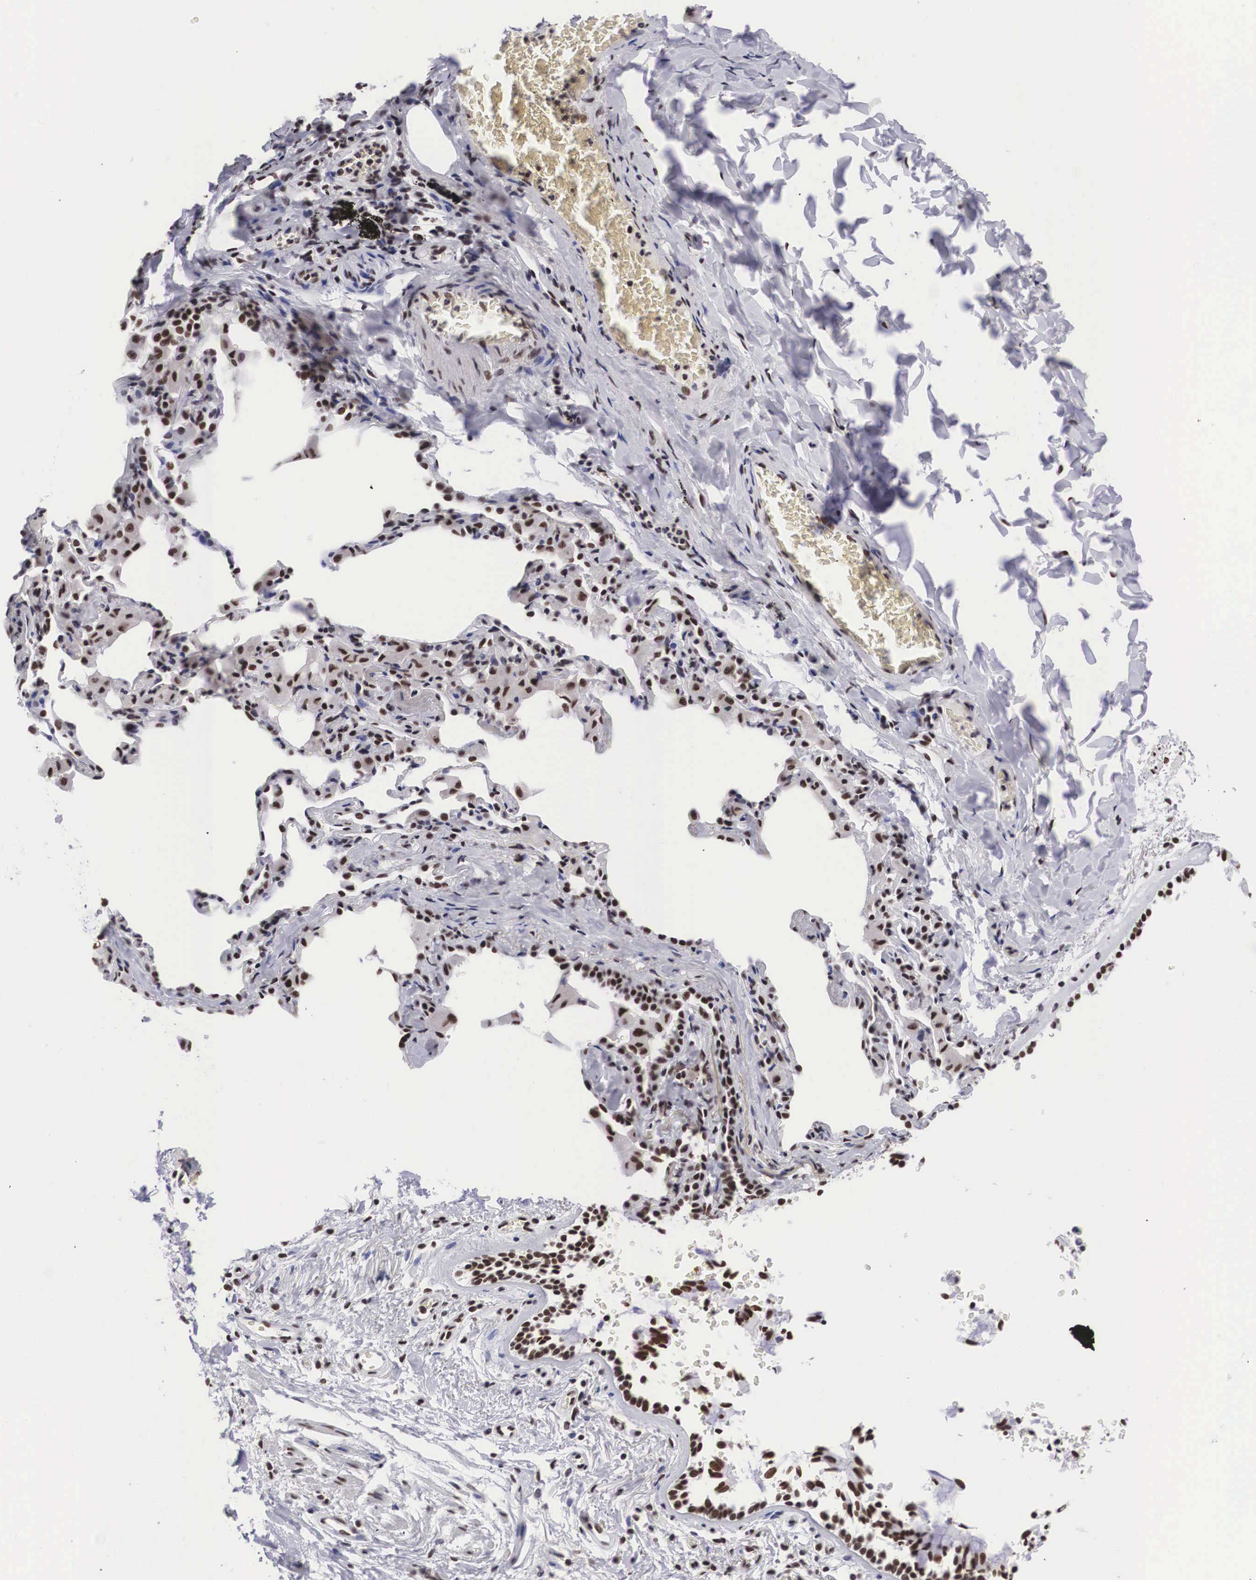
{"staining": {"intensity": "strong", "quantity": ">75%", "location": "nuclear"}, "tissue": "bronchus", "cell_type": "Respiratory epithelial cells", "image_type": "normal", "snomed": [{"axis": "morphology", "description": "Normal tissue, NOS"}, {"axis": "topography", "description": "Lung"}], "caption": "Bronchus was stained to show a protein in brown. There is high levels of strong nuclear positivity in about >75% of respiratory epithelial cells.", "gene": "SF3A1", "patient": {"sex": "male", "age": 54}}